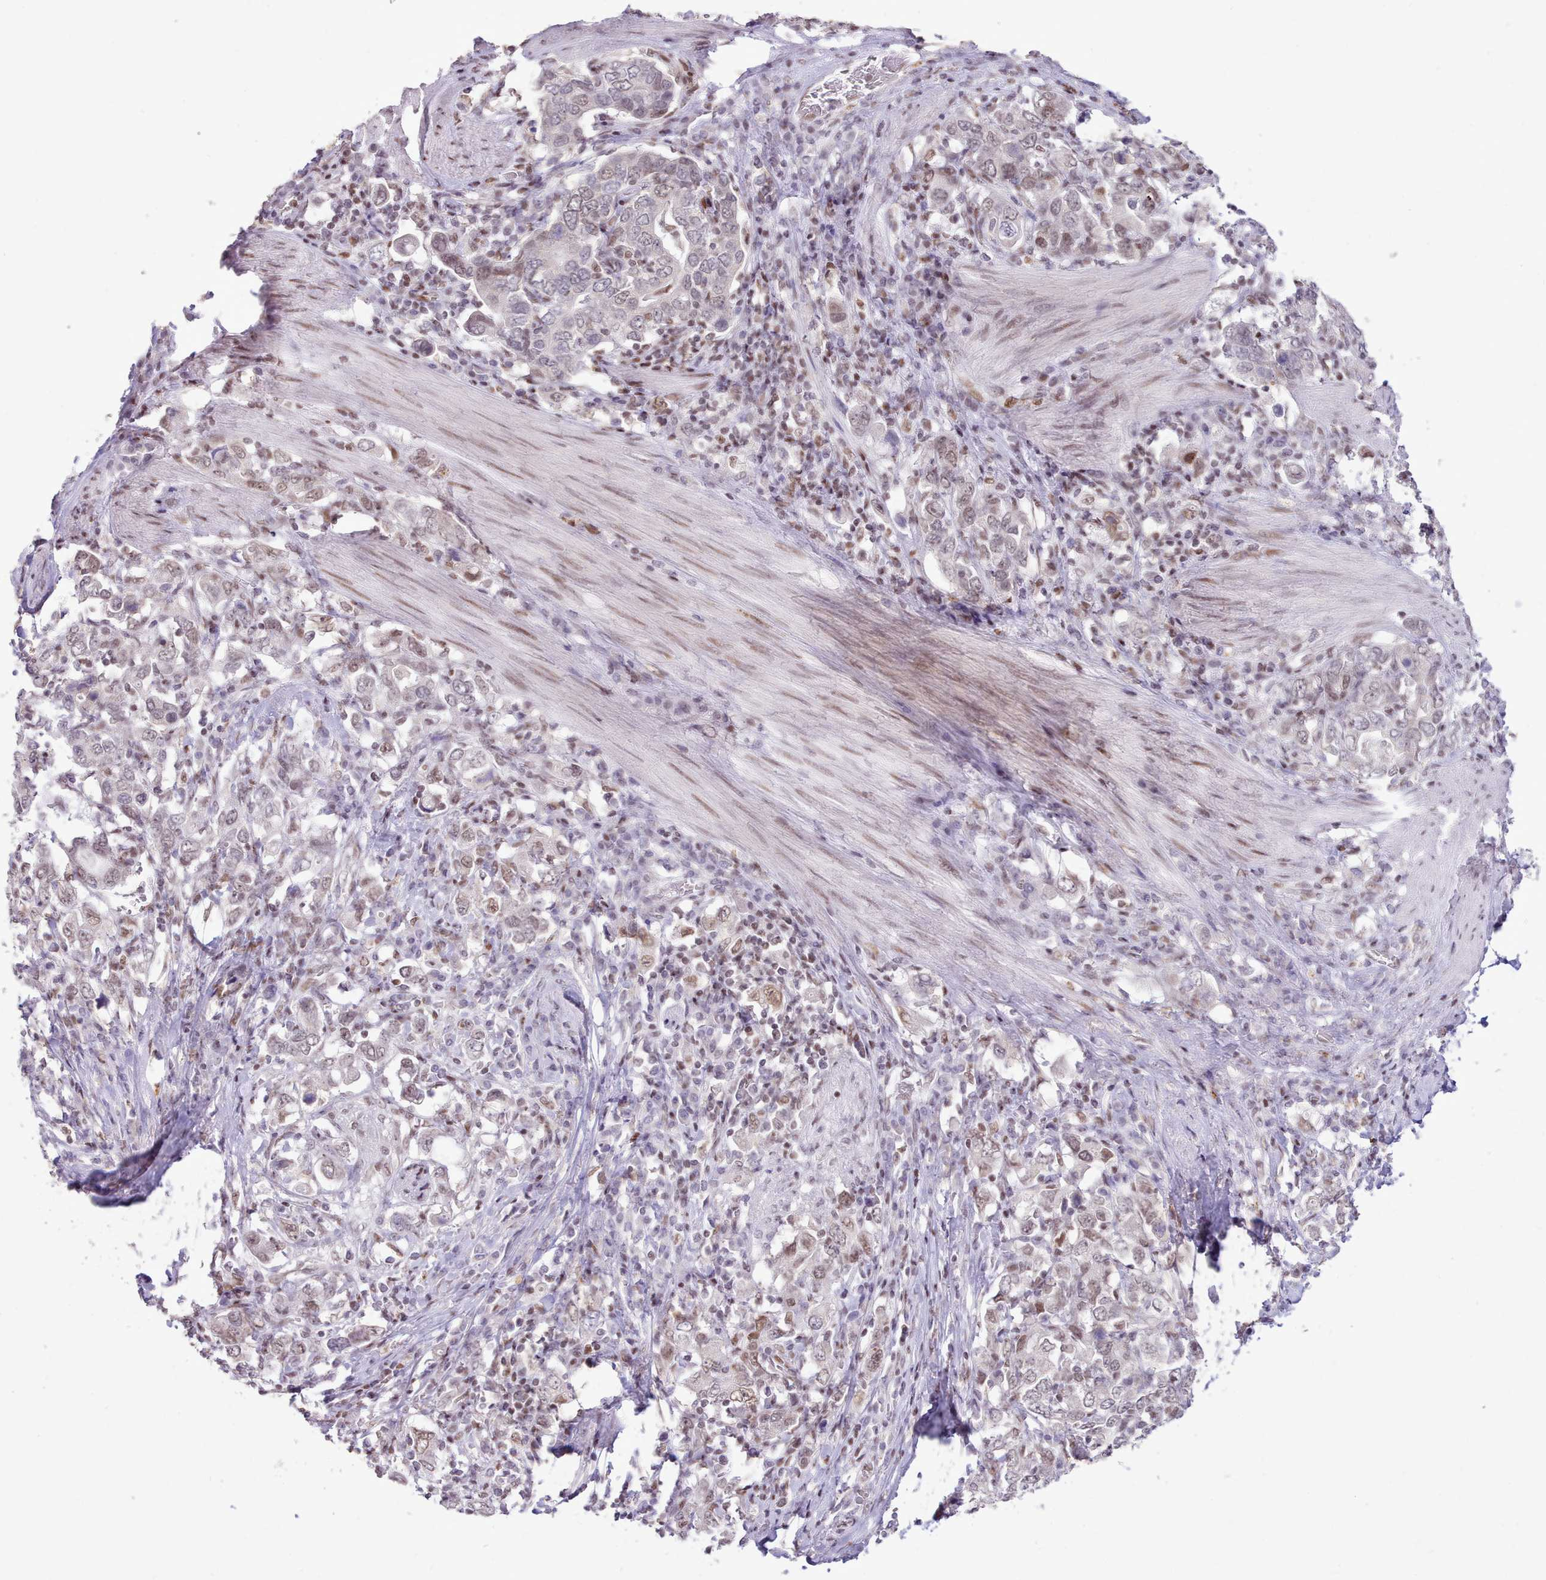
{"staining": {"intensity": "weak", "quantity": "25%-75%", "location": "nuclear"}, "tissue": "stomach cancer", "cell_type": "Tumor cells", "image_type": "cancer", "snomed": [{"axis": "morphology", "description": "Adenocarcinoma, NOS"}, {"axis": "topography", "description": "Stomach, upper"}, {"axis": "topography", "description": "Stomach"}], "caption": "IHC of human stomach adenocarcinoma reveals low levels of weak nuclear expression in about 25%-75% of tumor cells.", "gene": "TAF15", "patient": {"sex": "male", "age": 62}}